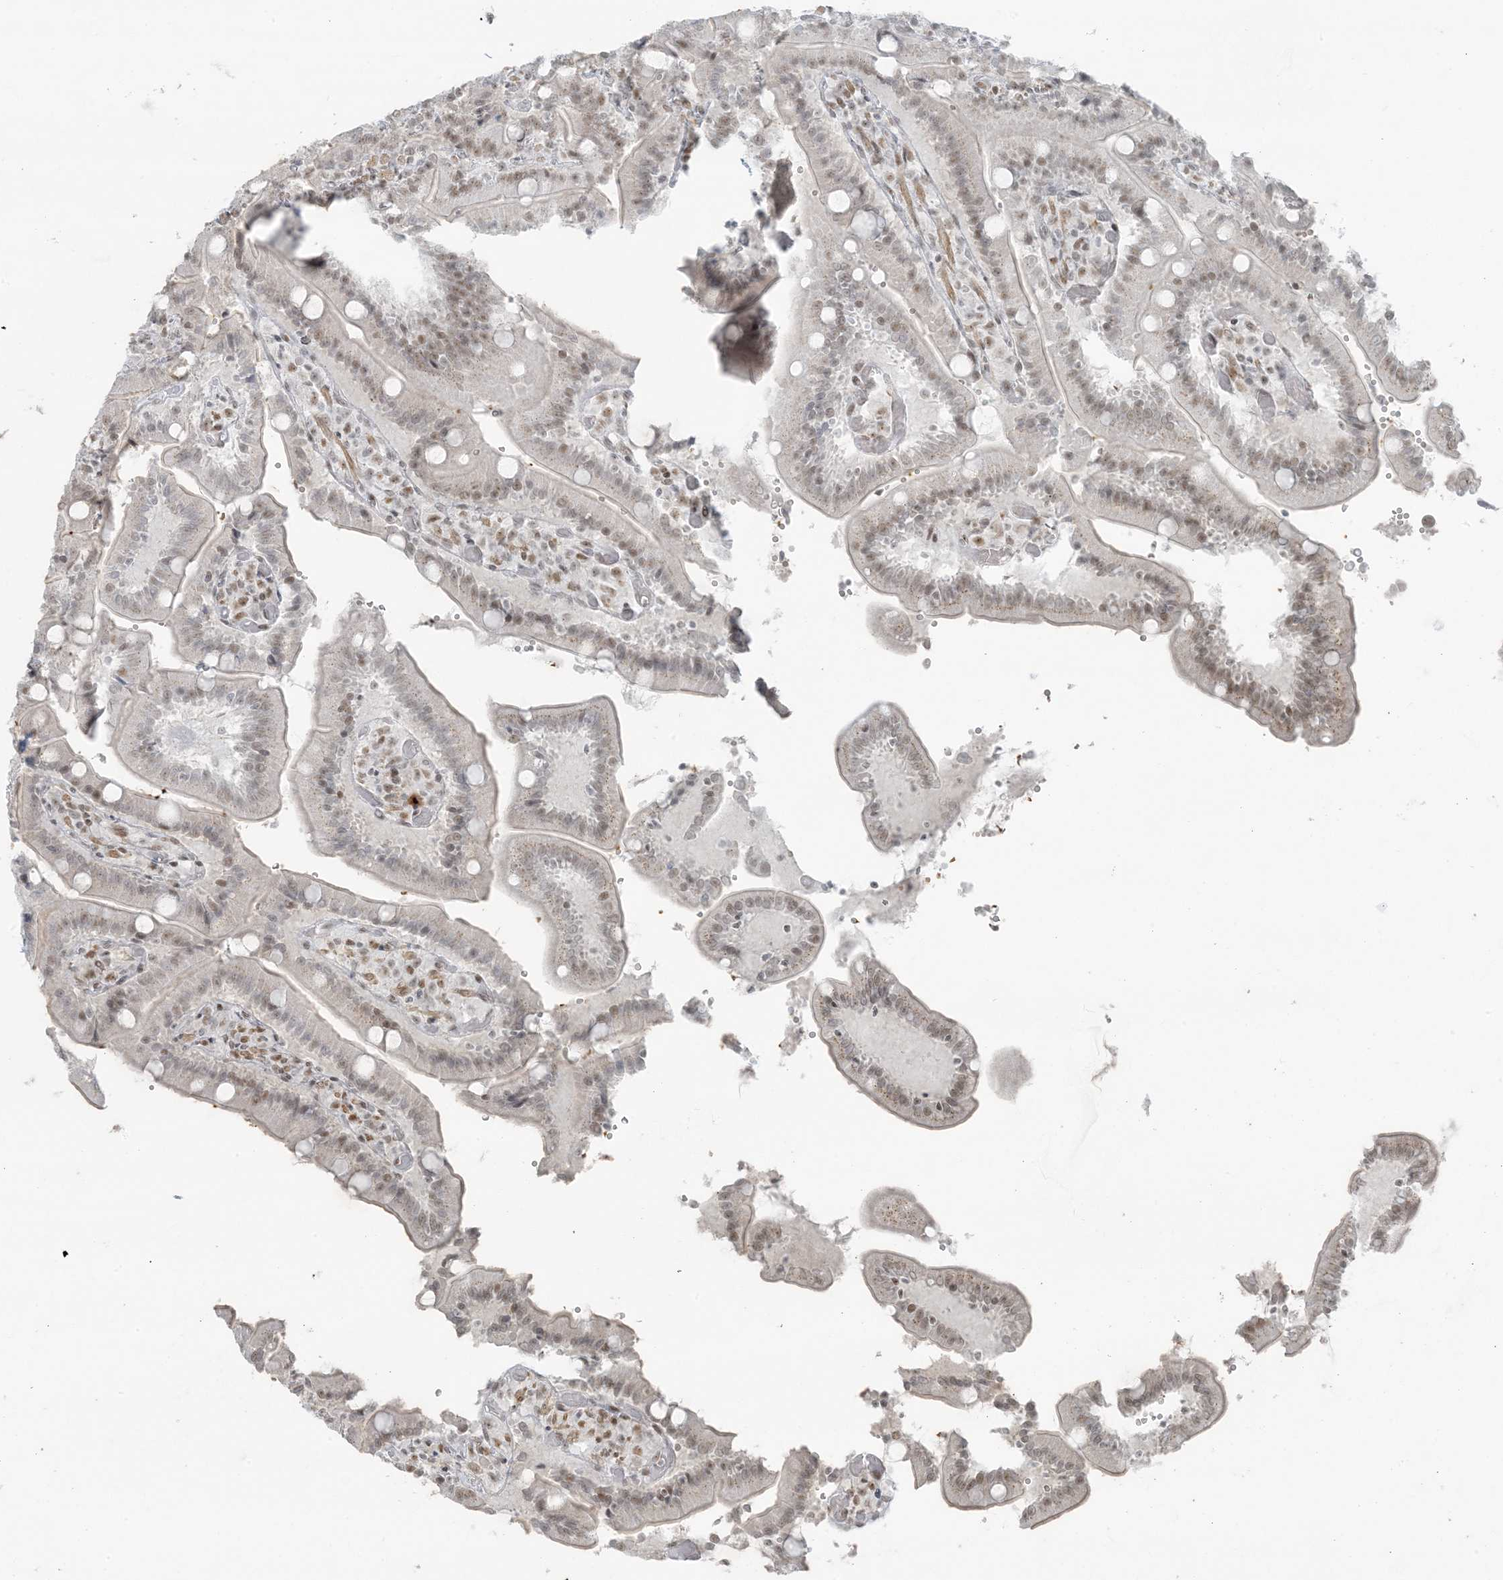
{"staining": {"intensity": "moderate", "quantity": "25%-75%", "location": "nuclear"}, "tissue": "duodenum", "cell_type": "Glandular cells", "image_type": "normal", "snomed": [{"axis": "morphology", "description": "Normal tissue, NOS"}, {"axis": "topography", "description": "Duodenum"}], "caption": "This is an image of IHC staining of unremarkable duodenum, which shows moderate expression in the nuclear of glandular cells.", "gene": "ZNF787", "patient": {"sex": "female", "age": 62}}